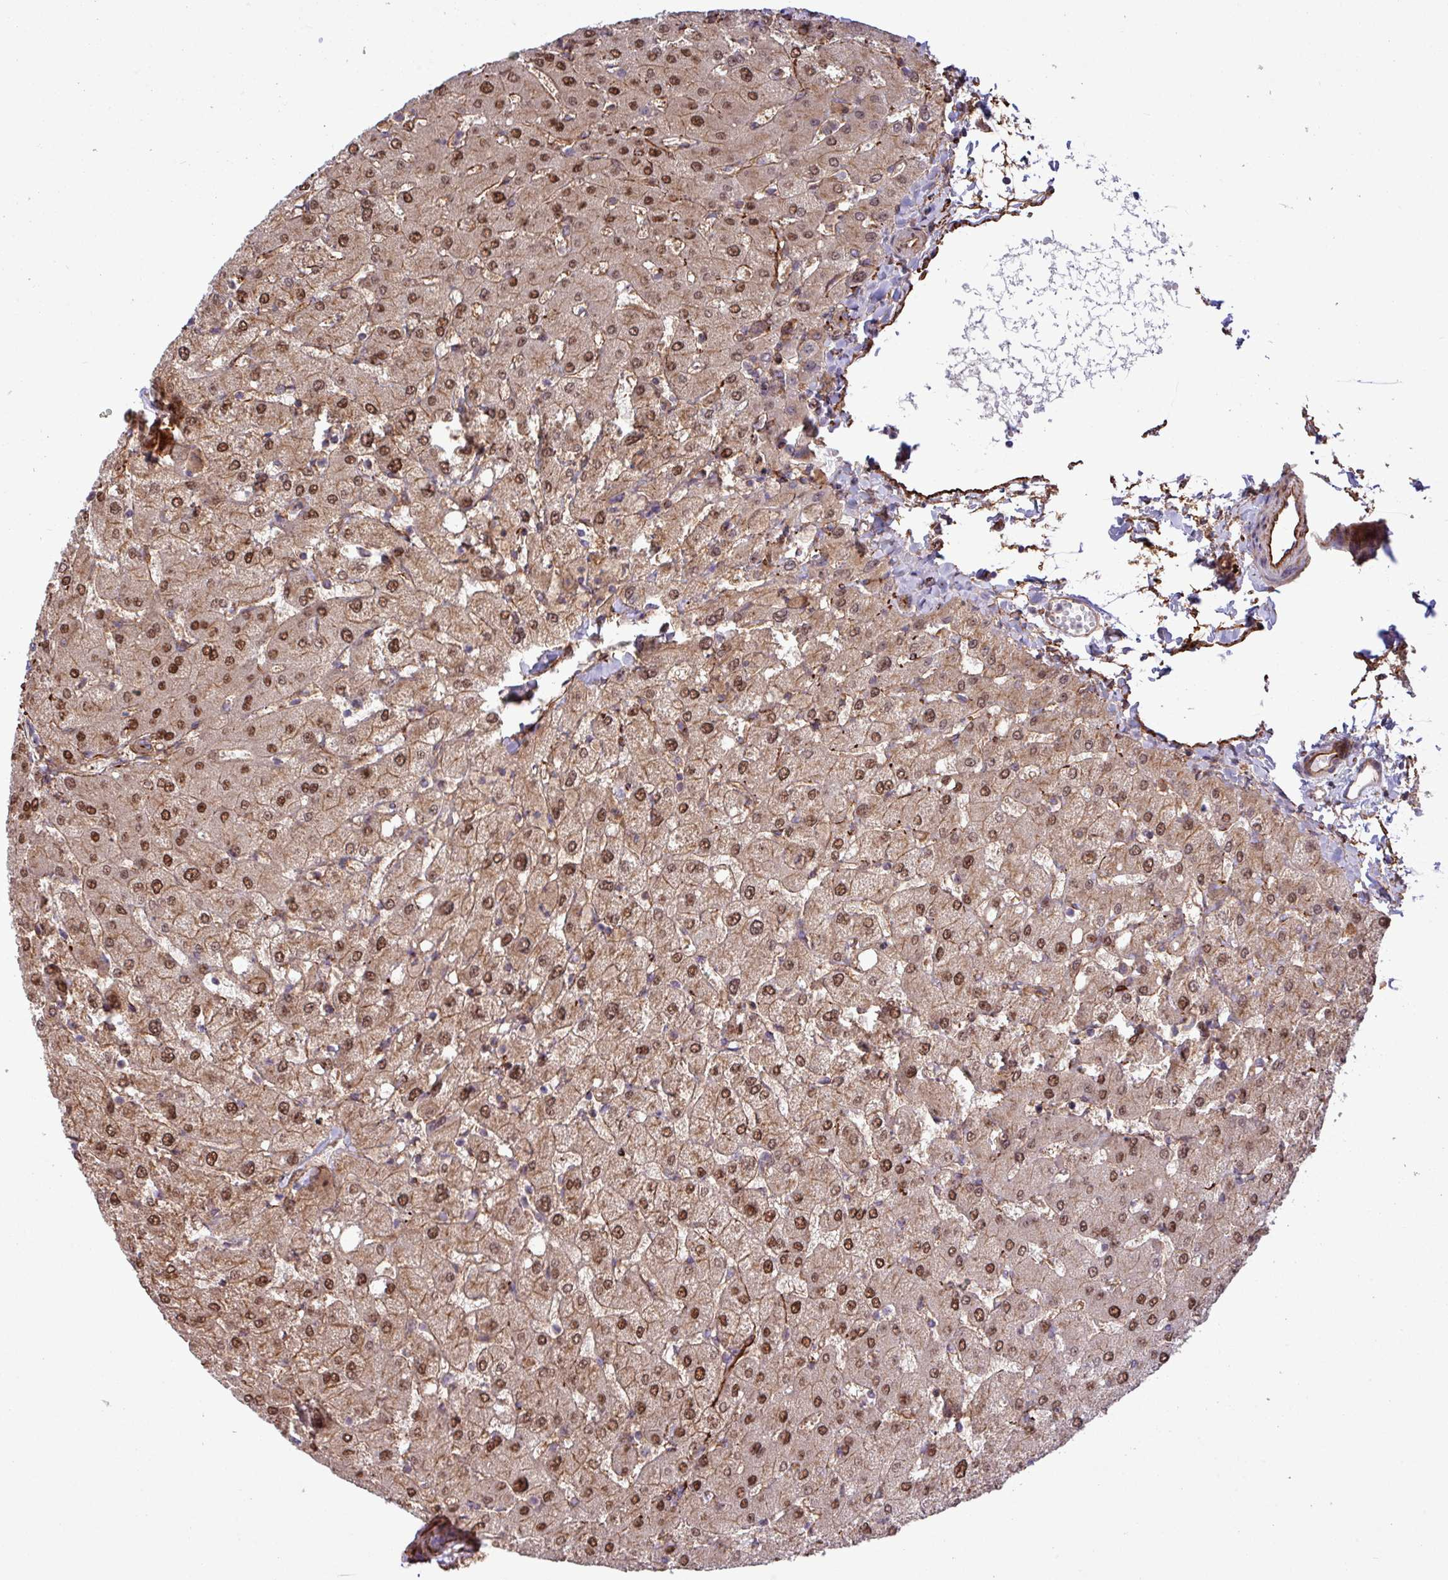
{"staining": {"intensity": "moderate", "quantity": ">75%", "location": "cytoplasmic/membranous,nuclear"}, "tissue": "liver", "cell_type": "Cholangiocytes", "image_type": "normal", "snomed": [{"axis": "morphology", "description": "Normal tissue, NOS"}, {"axis": "topography", "description": "Liver"}], "caption": "IHC micrograph of benign liver: human liver stained using IHC displays medium levels of moderate protein expression localized specifically in the cytoplasmic/membranous,nuclear of cholangiocytes, appearing as a cytoplasmic/membranous,nuclear brown color.", "gene": "ZNF300", "patient": {"sex": "female", "age": 54}}